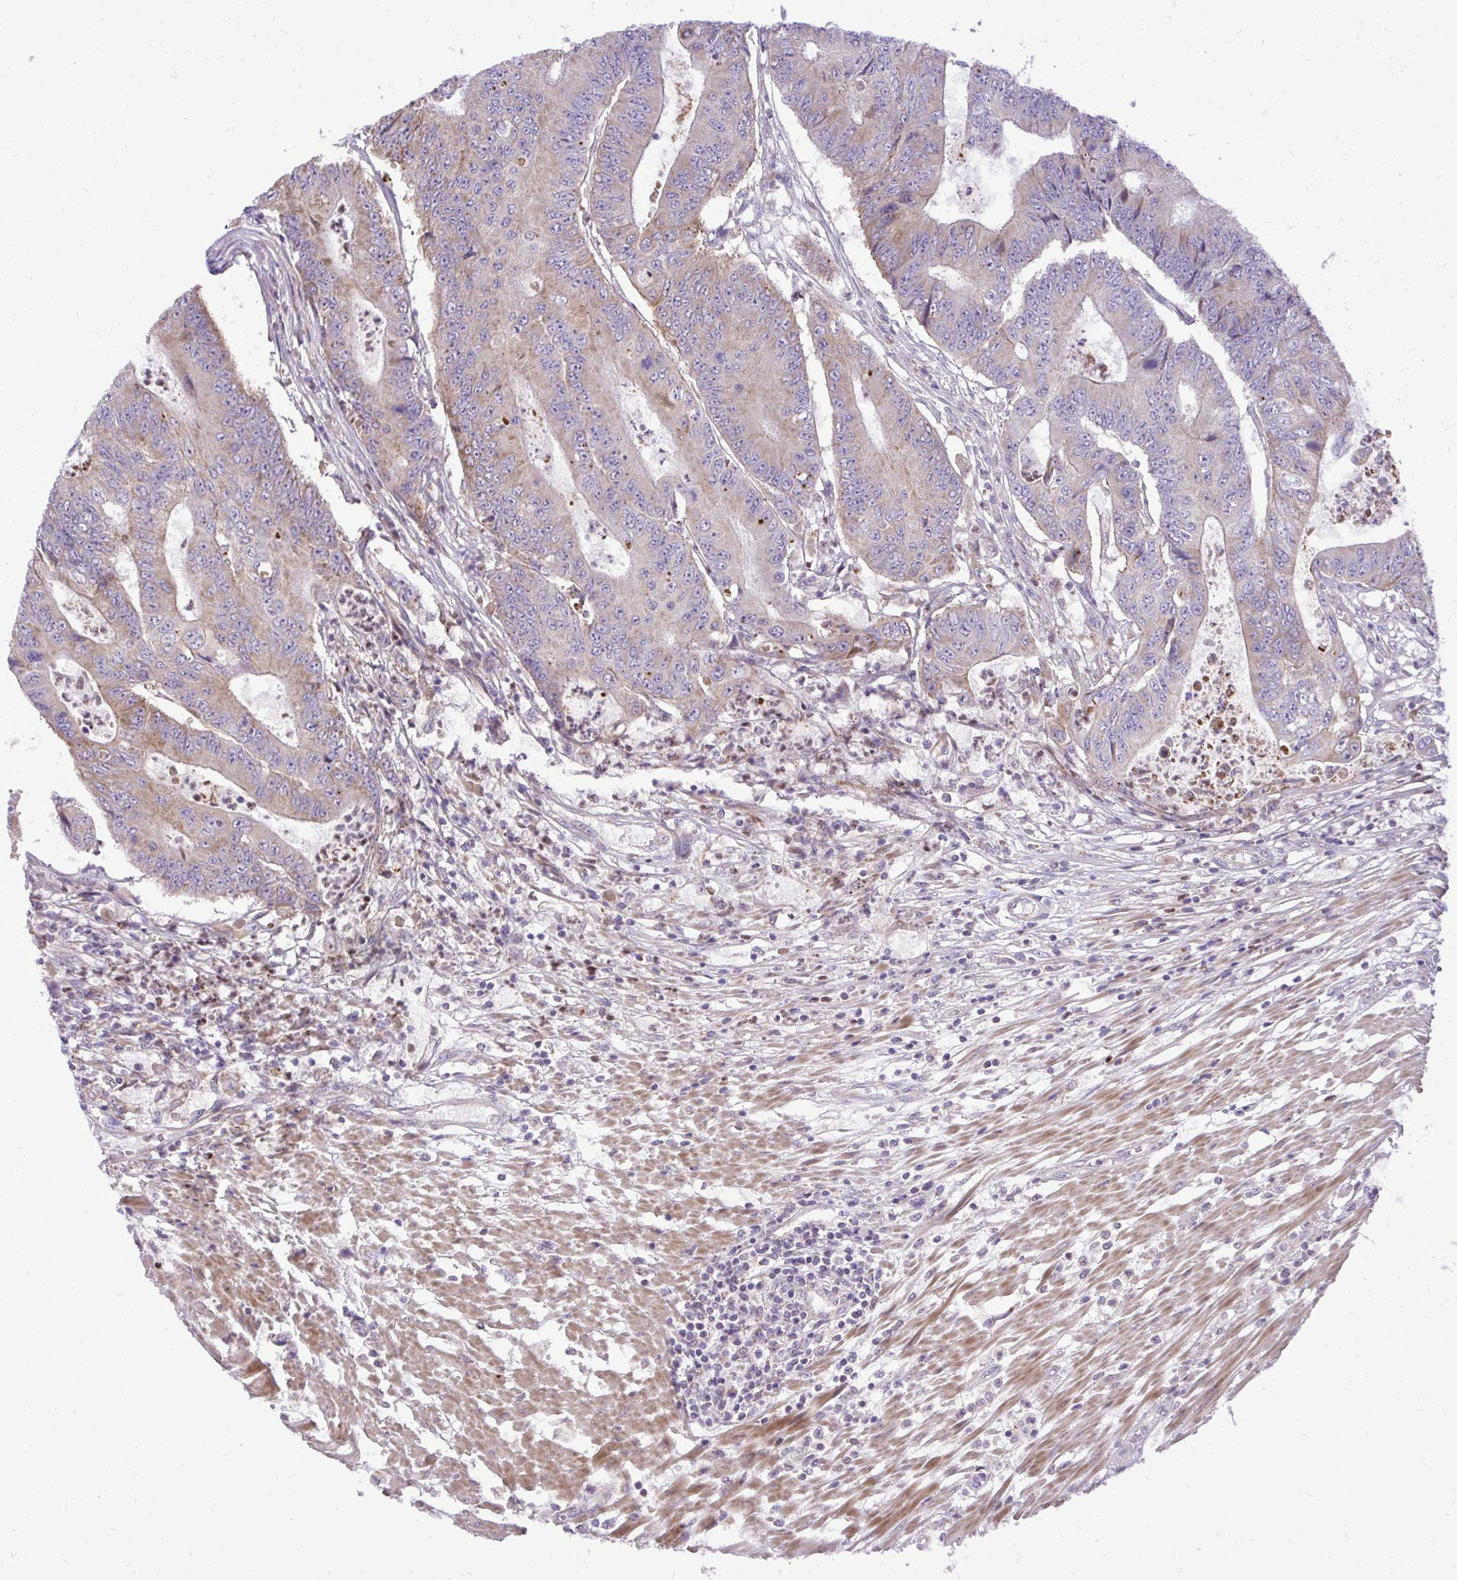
{"staining": {"intensity": "weak", "quantity": "25%-75%", "location": "cytoplasmic/membranous"}, "tissue": "colorectal cancer", "cell_type": "Tumor cells", "image_type": "cancer", "snomed": [{"axis": "morphology", "description": "Adenocarcinoma, NOS"}, {"axis": "topography", "description": "Colon"}], "caption": "High-power microscopy captured an immunohistochemistry (IHC) image of adenocarcinoma (colorectal), revealing weak cytoplasmic/membranous expression in about 25%-75% of tumor cells. Nuclei are stained in blue.", "gene": "ABCC3", "patient": {"sex": "female", "age": 48}}